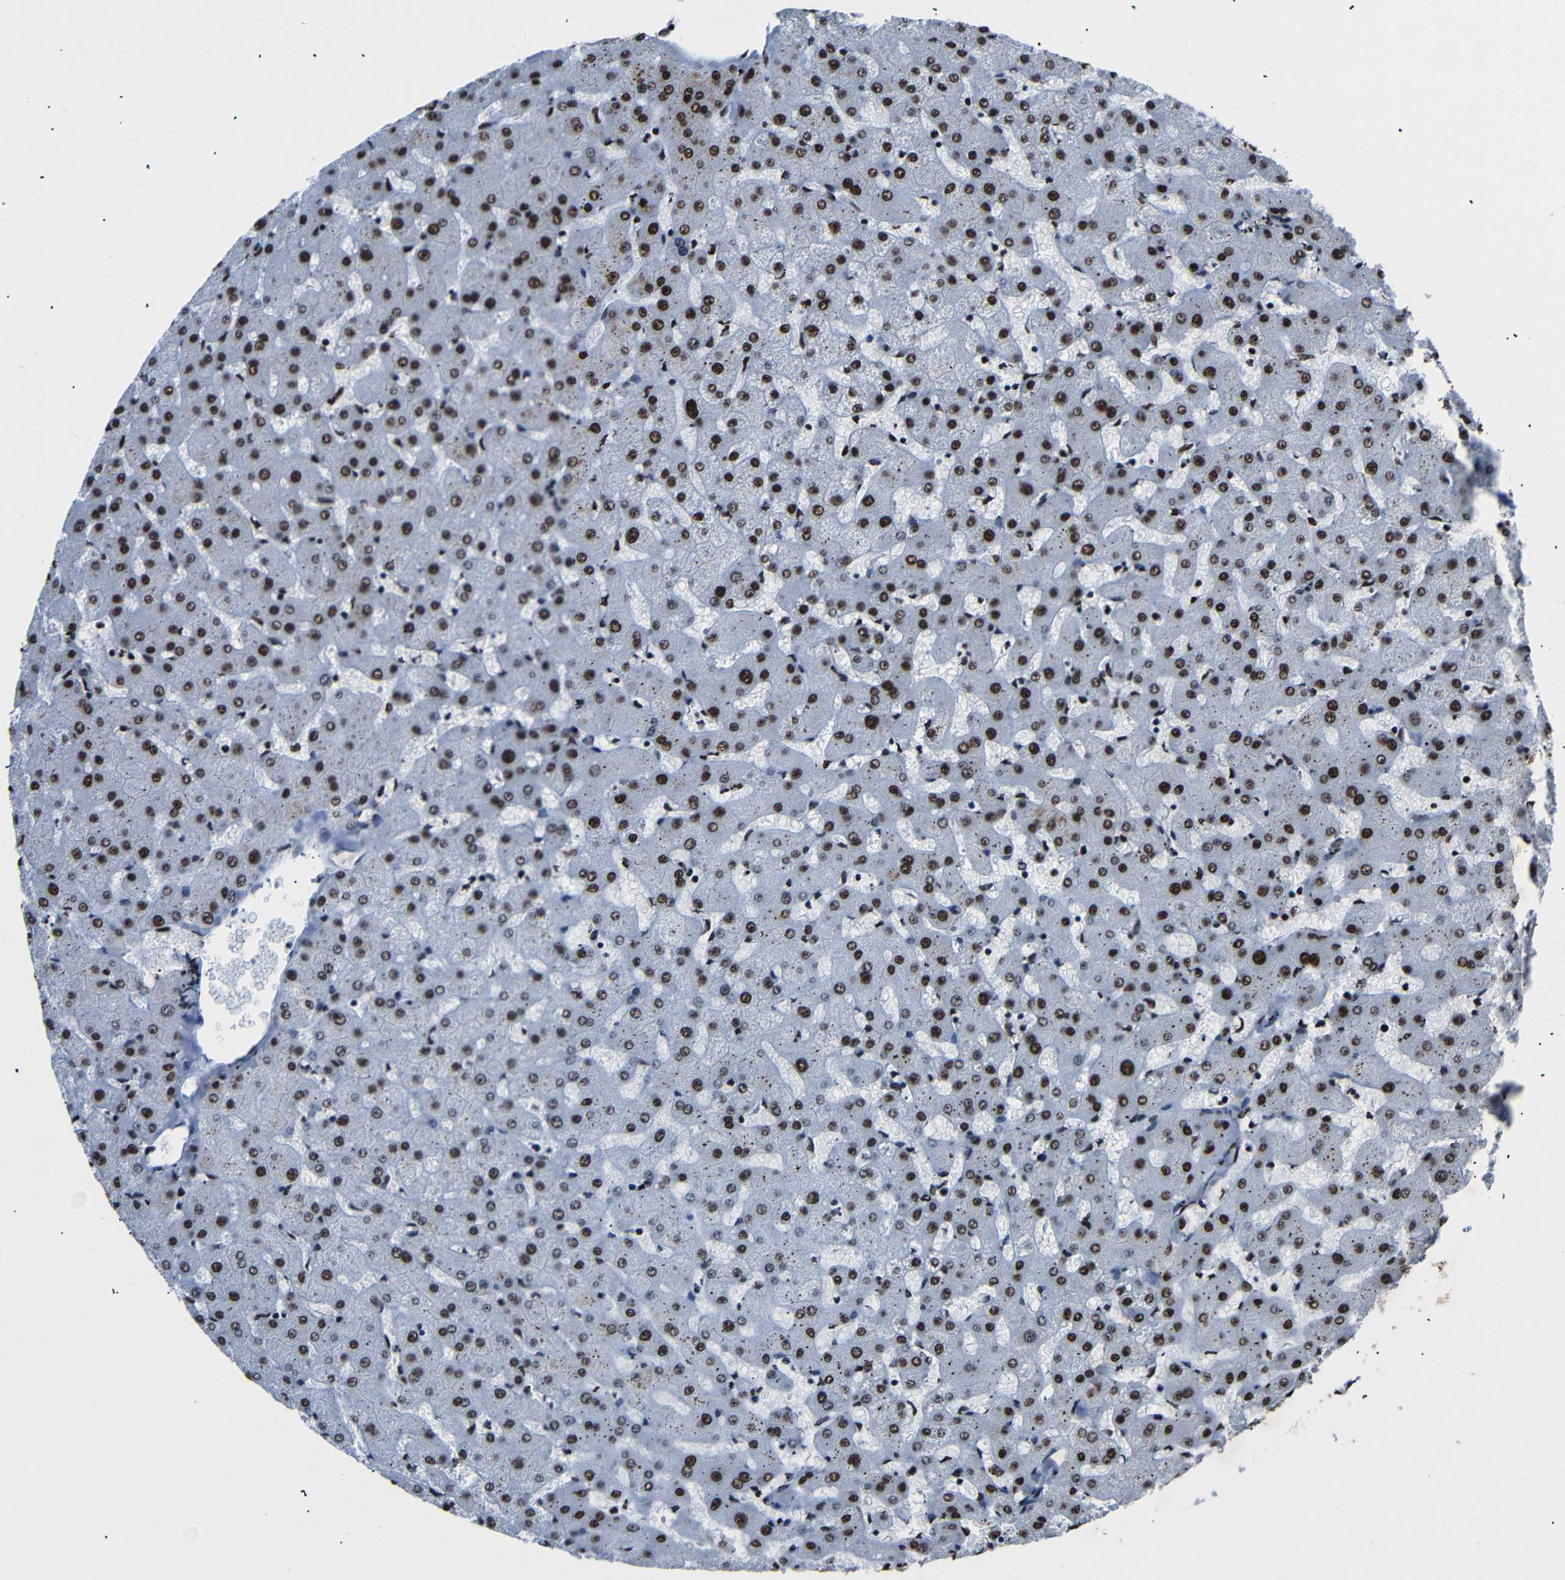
{"staining": {"intensity": "strong", "quantity": ">75%", "location": "nuclear"}, "tissue": "liver", "cell_type": "Cholangiocytes", "image_type": "normal", "snomed": [{"axis": "morphology", "description": "Normal tissue, NOS"}, {"axis": "topography", "description": "Liver"}], "caption": "The image reveals immunohistochemical staining of unremarkable liver. There is strong nuclear positivity is seen in about >75% of cholangiocytes. The protein is shown in brown color, while the nuclei are stained blue.", "gene": "SRSF1", "patient": {"sex": "female", "age": 63}}